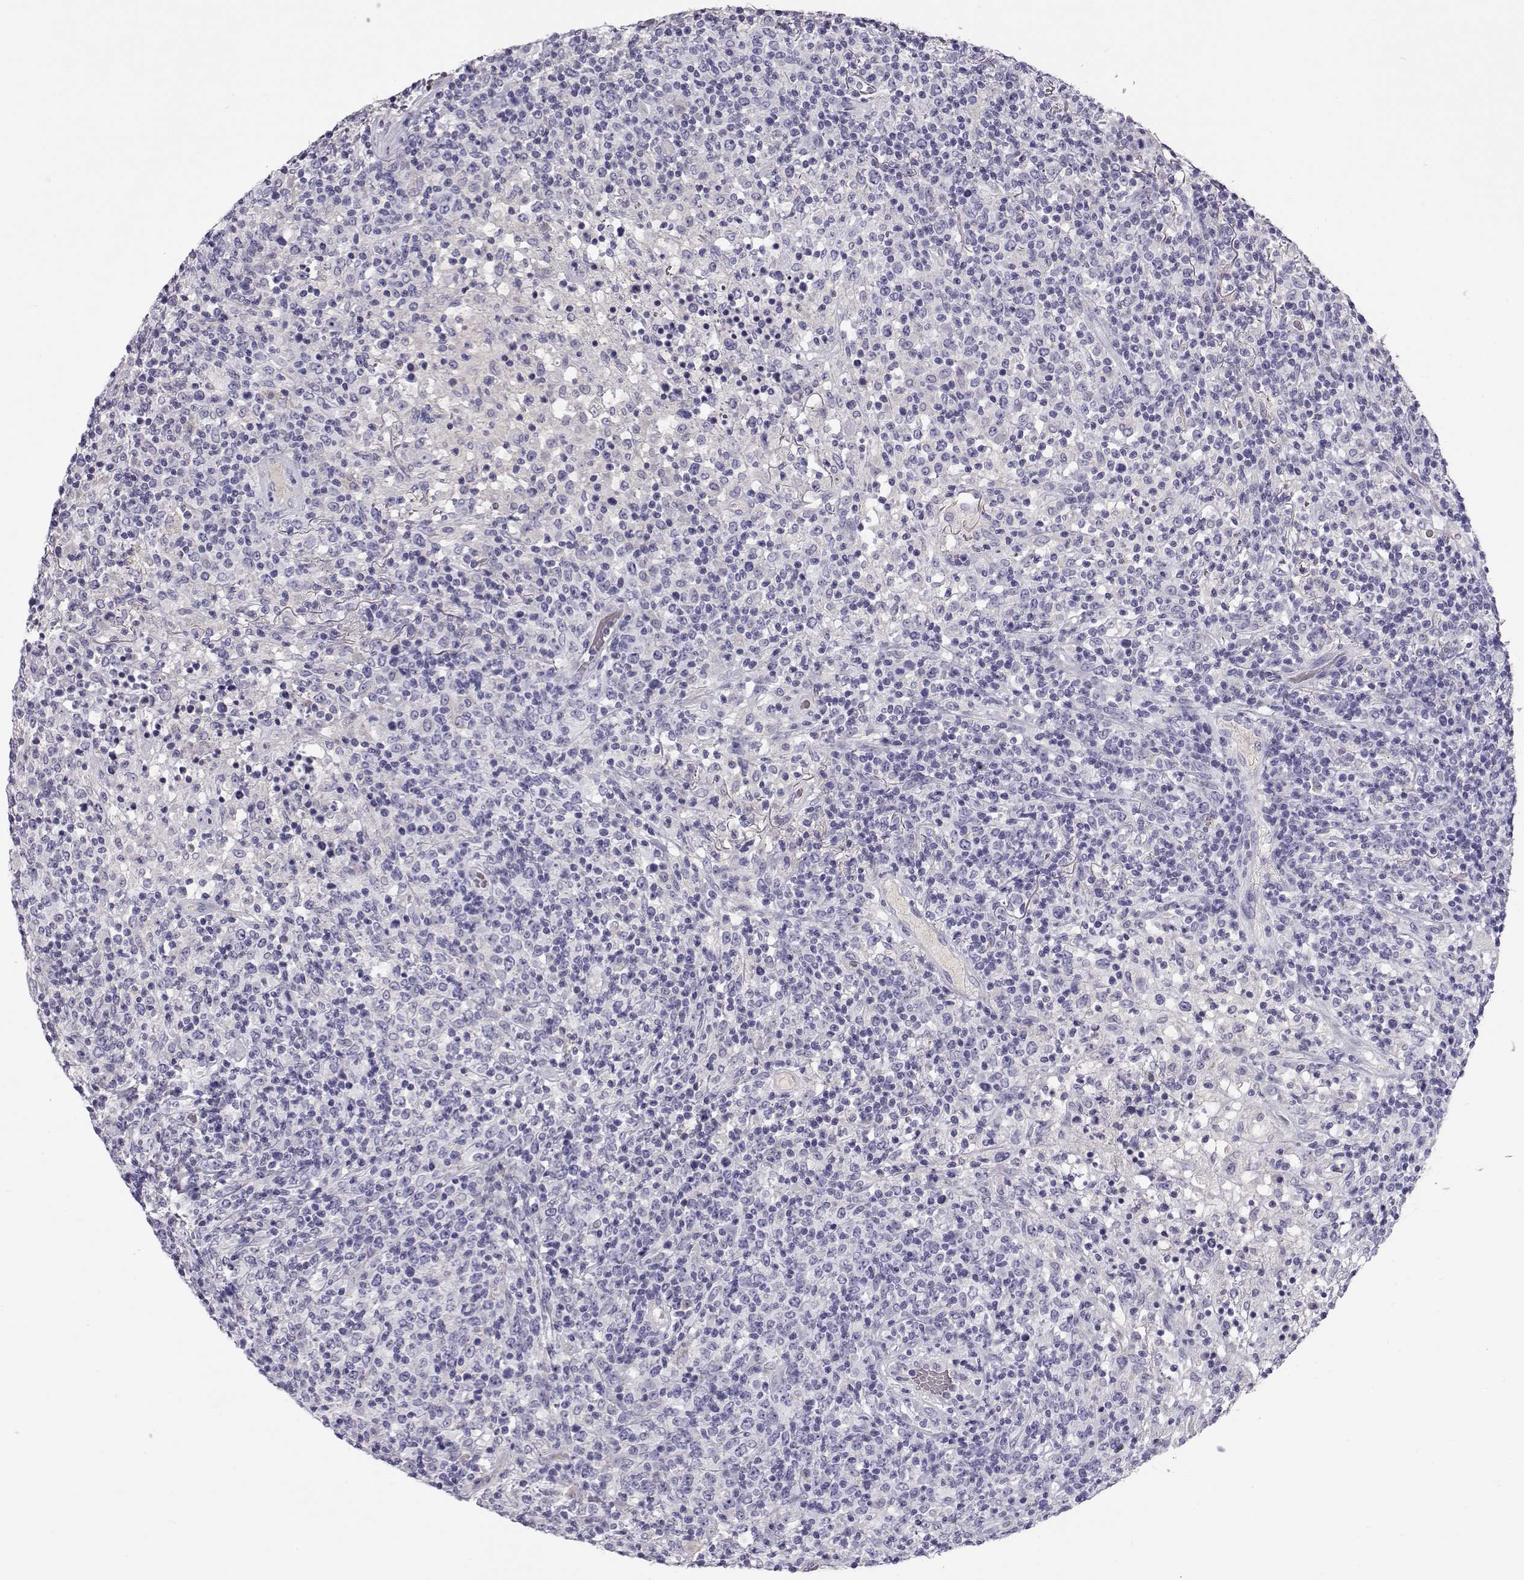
{"staining": {"intensity": "negative", "quantity": "none", "location": "none"}, "tissue": "lymphoma", "cell_type": "Tumor cells", "image_type": "cancer", "snomed": [{"axis": "morphology", "description": "Malignant lymphoma, non-Hodgkin's type, High grade"}, {"axis": "topography", "description": "Lung"}], "caption": "Immunohistochemical staining of lymphoma exhibits no significant positivity in tumor cells.", "gene": "GPR26", "patient": {"sex": "male", "age": 79}}